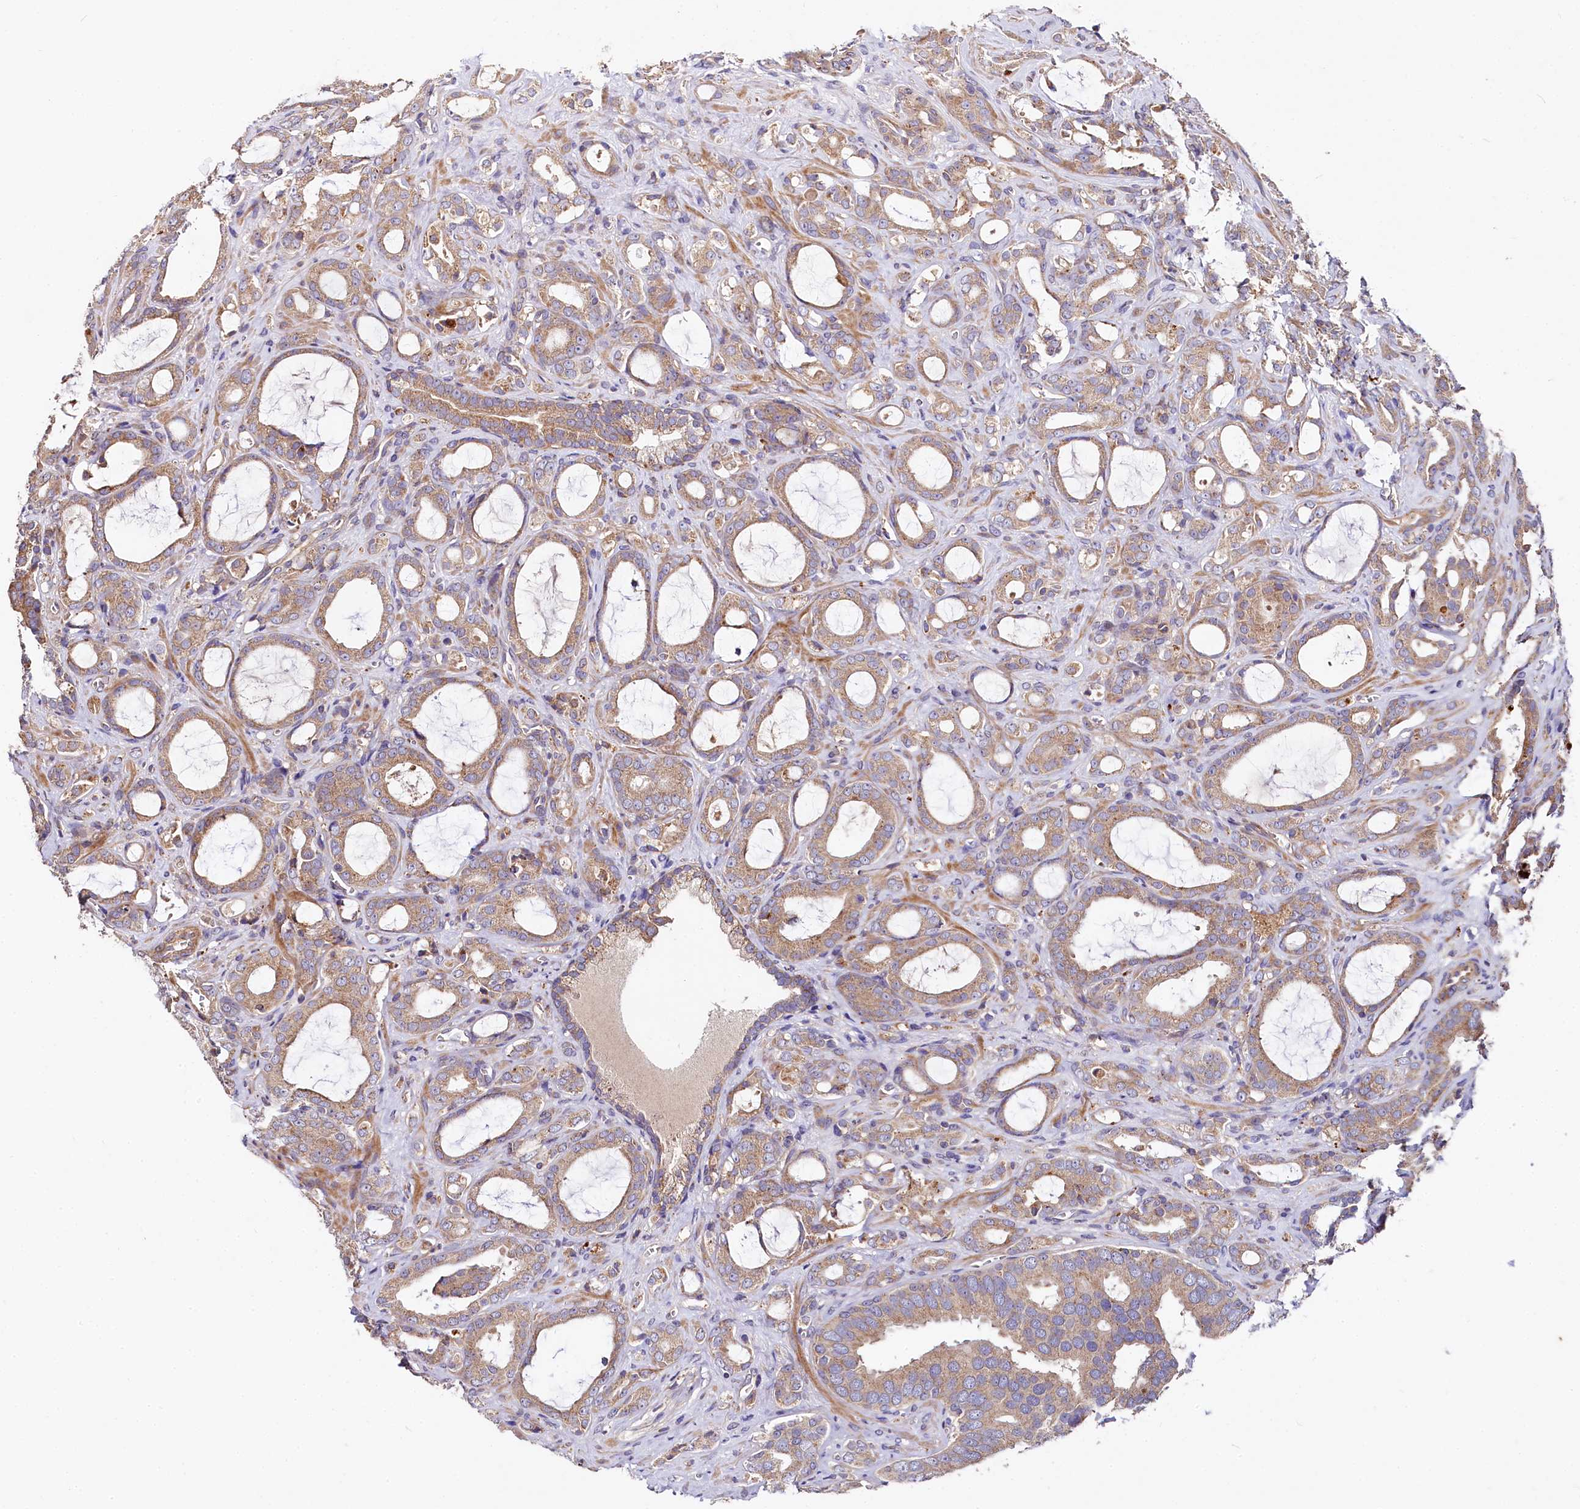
{"staining": {"intensity": "moderate", "quantity": ">75%", "location": "cytoplasmic/membranous"}, "tissue": "prostate cancer", "cell_type": "Tumor cells", "image_type": "cancer", "snomed": [{"axis": "morphology", "description": "Adenocarcinoma, High grade"}, {"axis": "topography", "description": "Prostate"}], "caption": "The photomicrograph exhibits a brown stain indicating the presence of a protein in the cytoplasmic/membranous of tumor cells in prostate high-grade adenocarcinoma.", "gene": "SPRYD3", "patient": {"sex": "male", "age": 72}}